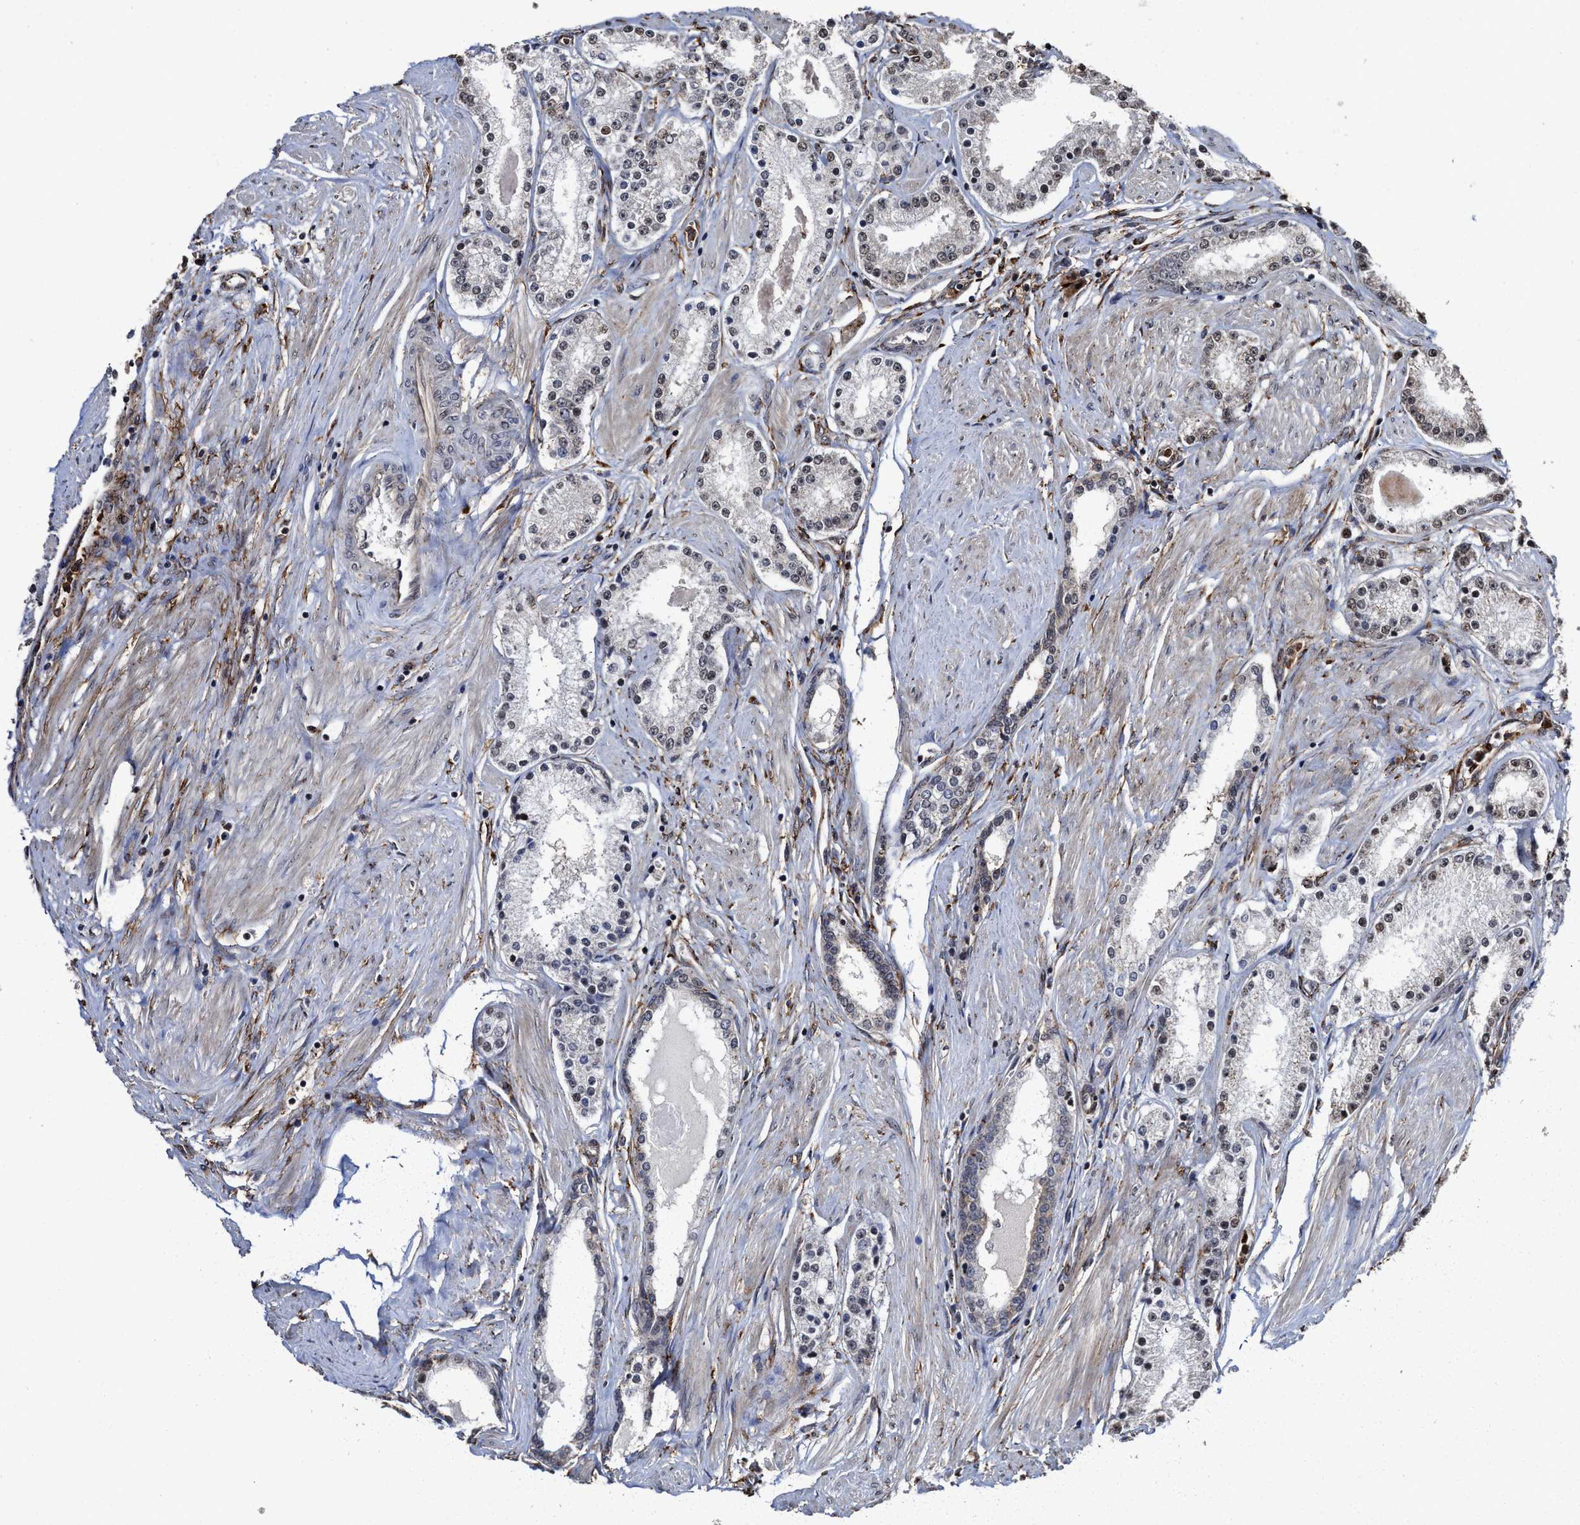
{"staining": {"intensity": "moderate", "quantity": "25%-75%", "location": "nuclear"}, "tissue": "prostate cancer", "cell_type": "Tumor cells", "image_type": "cancer", "snomed": [{"axis": "morphology", "description": "Adenocarcinoma, Low grade"}, {"axis": "topography", "description": "Prostate"}], "caption": "This is an image of immunohistochemistry (IHC) staining of prostate cancer (adenocarcinoma (low-grade)), which shows moderate positivity in the nuclear of tumor cells.", "gene": "SEPTIN2", "patient": {"sex": "male", "age": 63}}